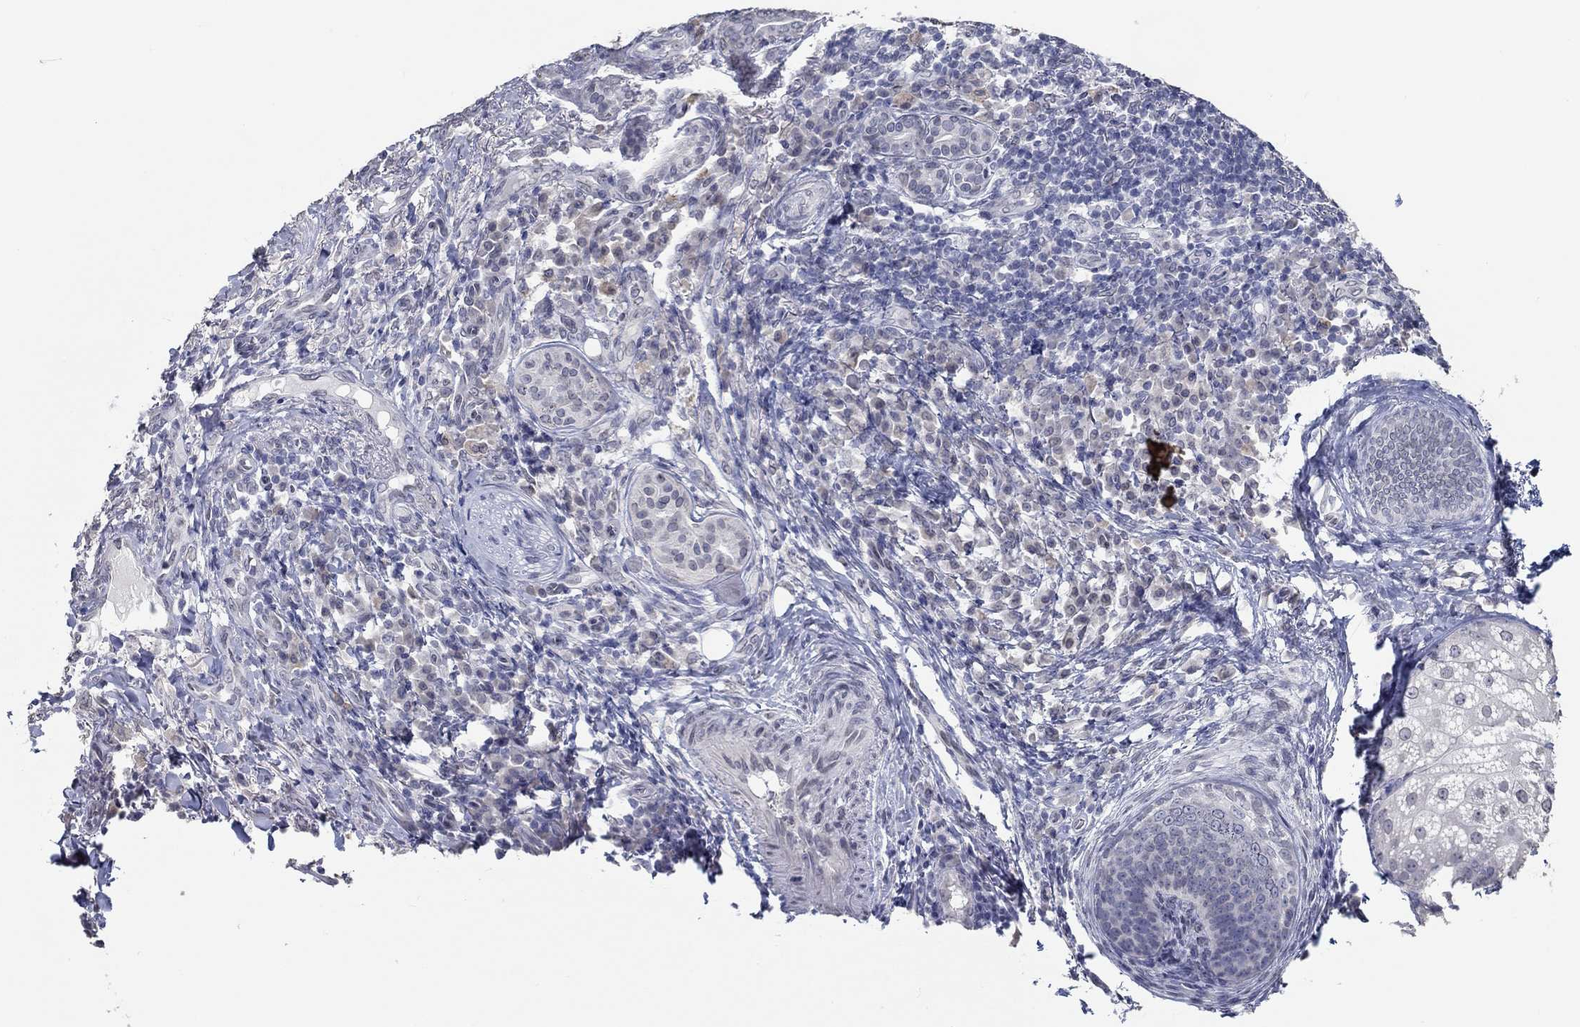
{"staining": {"intensity": "negative", "quantity": "none", "location": "none"}, "tissue": "skin cancer", "cell_type": "Tumor cells", "image_type": "cancer", "snomed": [{"axis": "morphology", "description": "Basal cell carcinoma"}, {"axis": "topography", "description": "Skin"}], "caption": "There is no significant staining in tumor cells of basal cell carcinoma (skin).", "gene": "NUP155", "patient": {"sex": "female", "age": 69}}